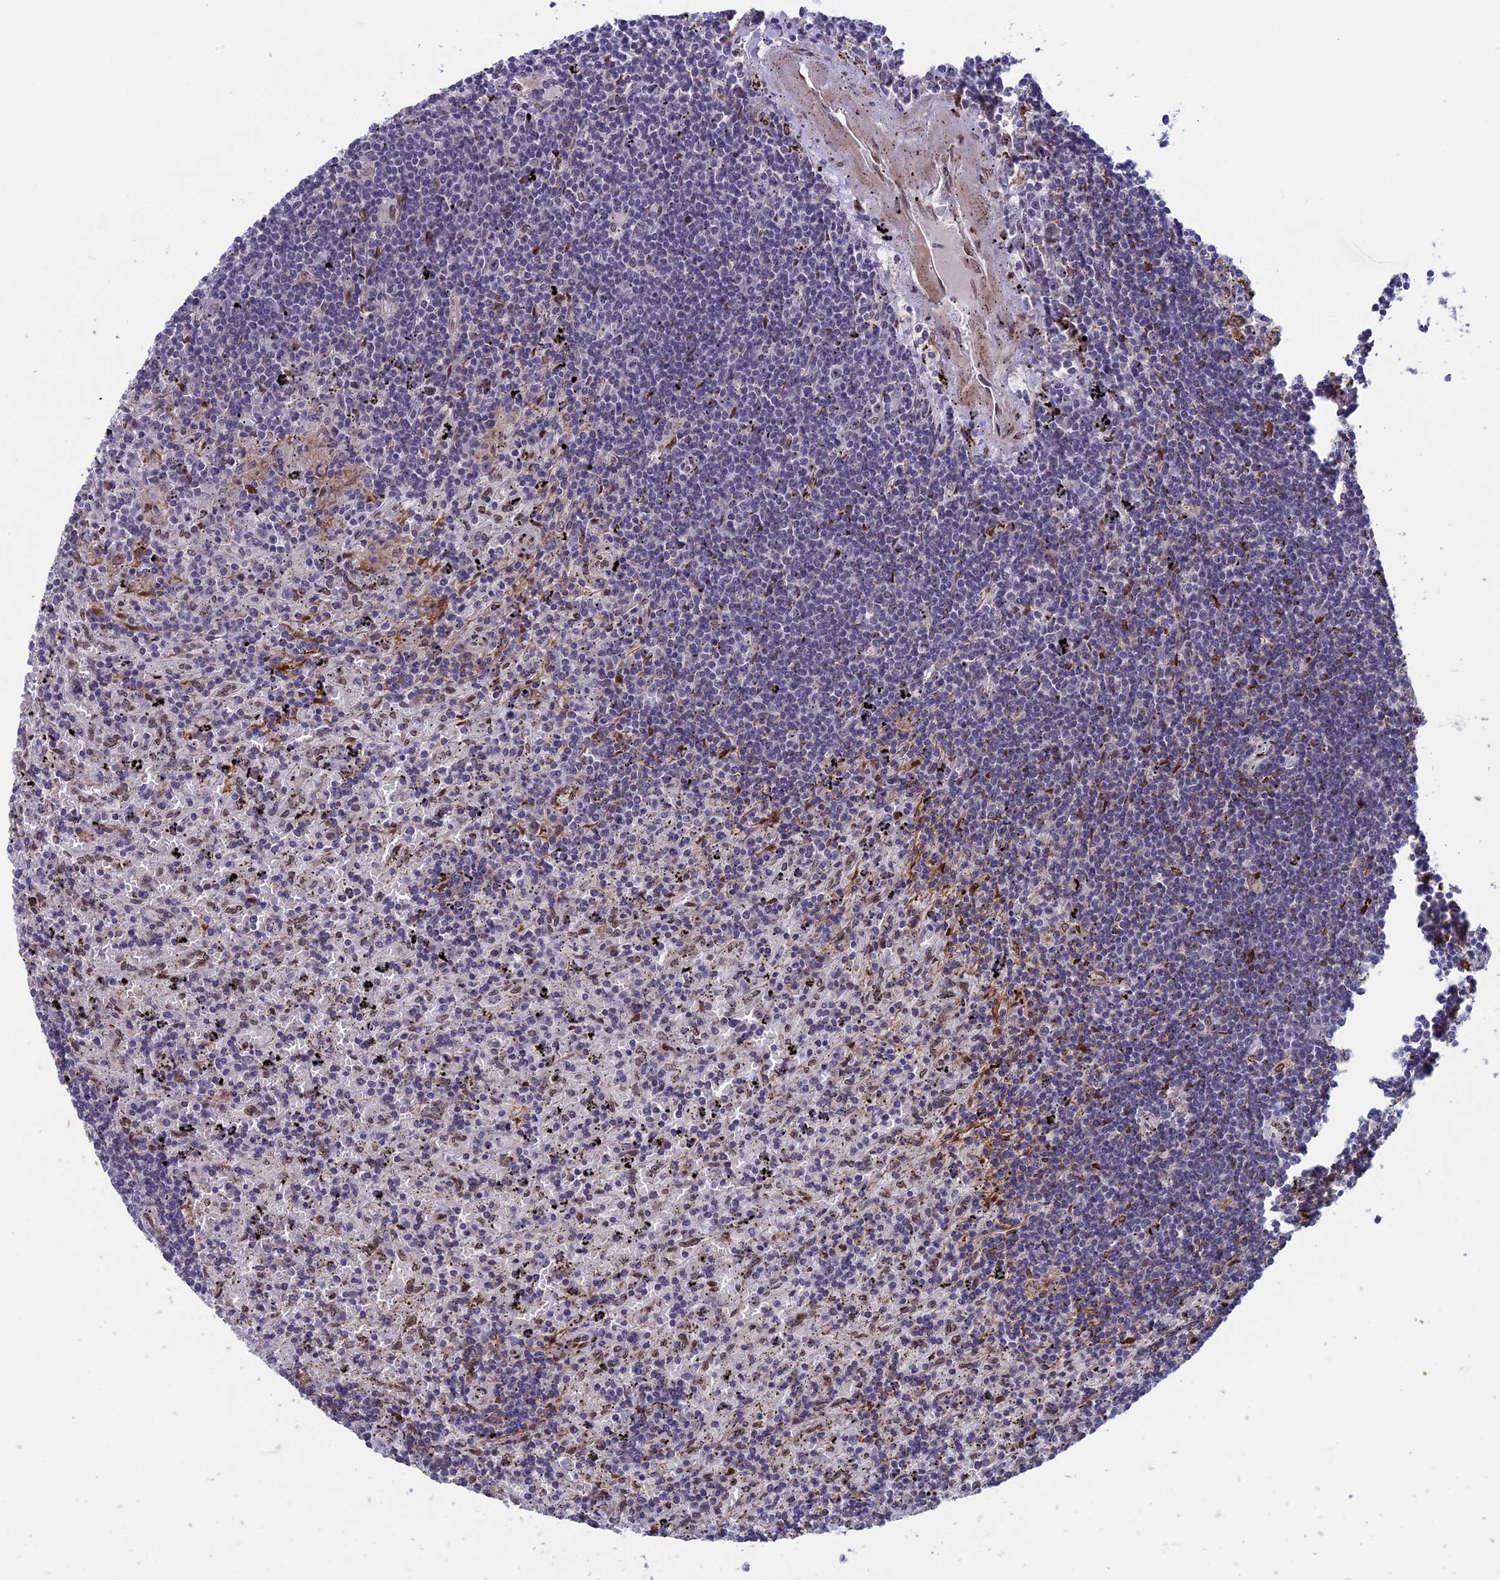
{"staining": {"intensity": "negative", "quantity": "none", "location": "none"}, "tissue": "lymphoma", "cell_type": "Tumor cells", "image_type": "cancer", "snomed": [{"axis": "morphology", "description": "Malignant lymphoma, non-Hodgkin's type, Low grade"}, {"axis": "topography", "description": "Spleen"}], "caption": "High power microscopy photomicrograph of an IHC micrograph of malignant lymphoma, non-Hodgkin's type (low-grade), revealing no significant staining in tumor cells.", "gene": "GPSM1", "patient": {"sex": "male", "age": 76}}